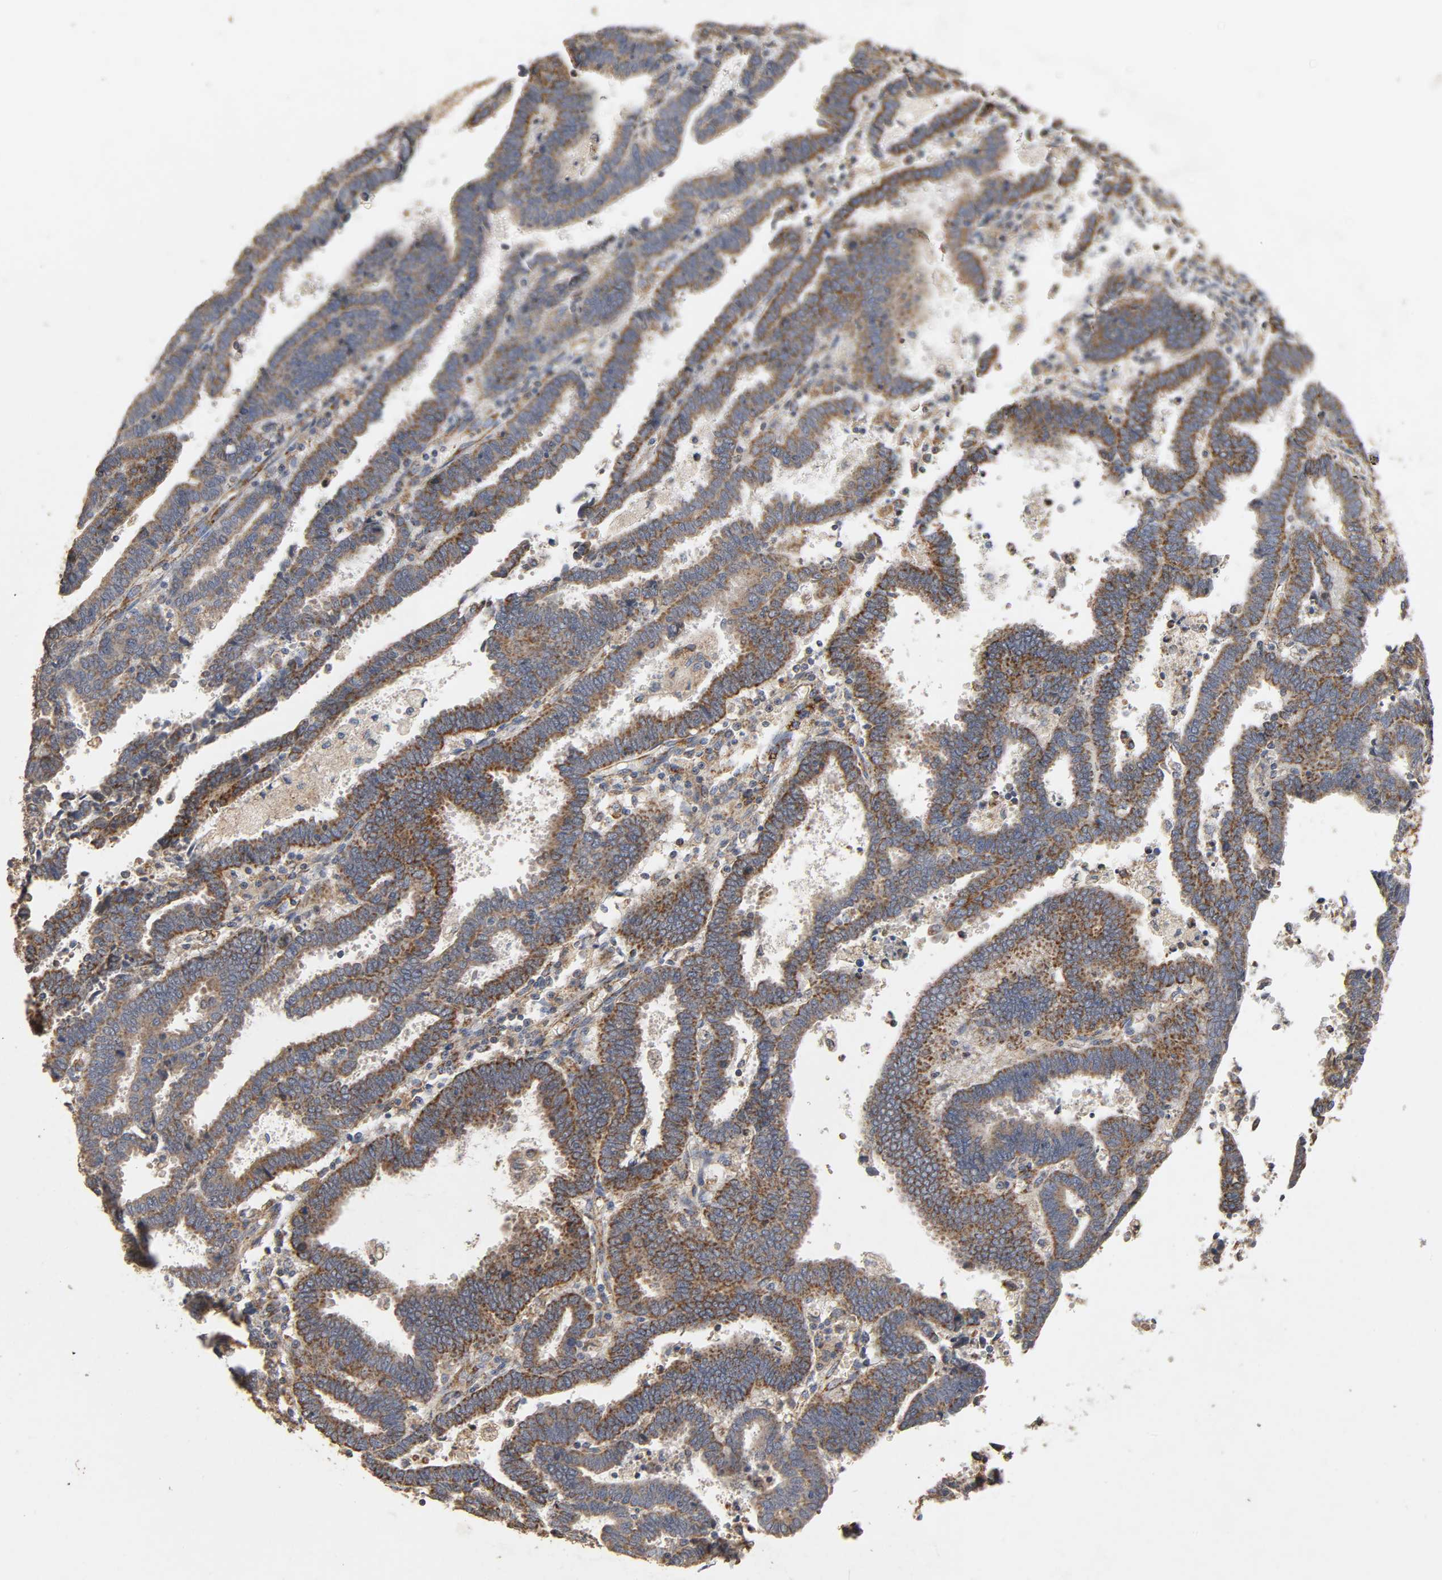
{"staining": {"intensity": "moderate", "quantity": ">75%", "location": "cytoplasmic/membranous"}, "tissue": "endometrial cancer", "cell_type": "Tumor cells", "image_type": "cancer", "snomed": [{"axis": "morphology", "description": "Adenocarcinoma, NOS"}, {"axis": "topography", "description": "Uterus"}], "caption": "Tumor cells reveal medium levels of moderate cytoplasmic/membranous staining in approximately >75% of cells in endometrial cancer (adenocarcinoma).", "gene": "NDUFS3", "patient": {"sex": "female", "age": 83}}